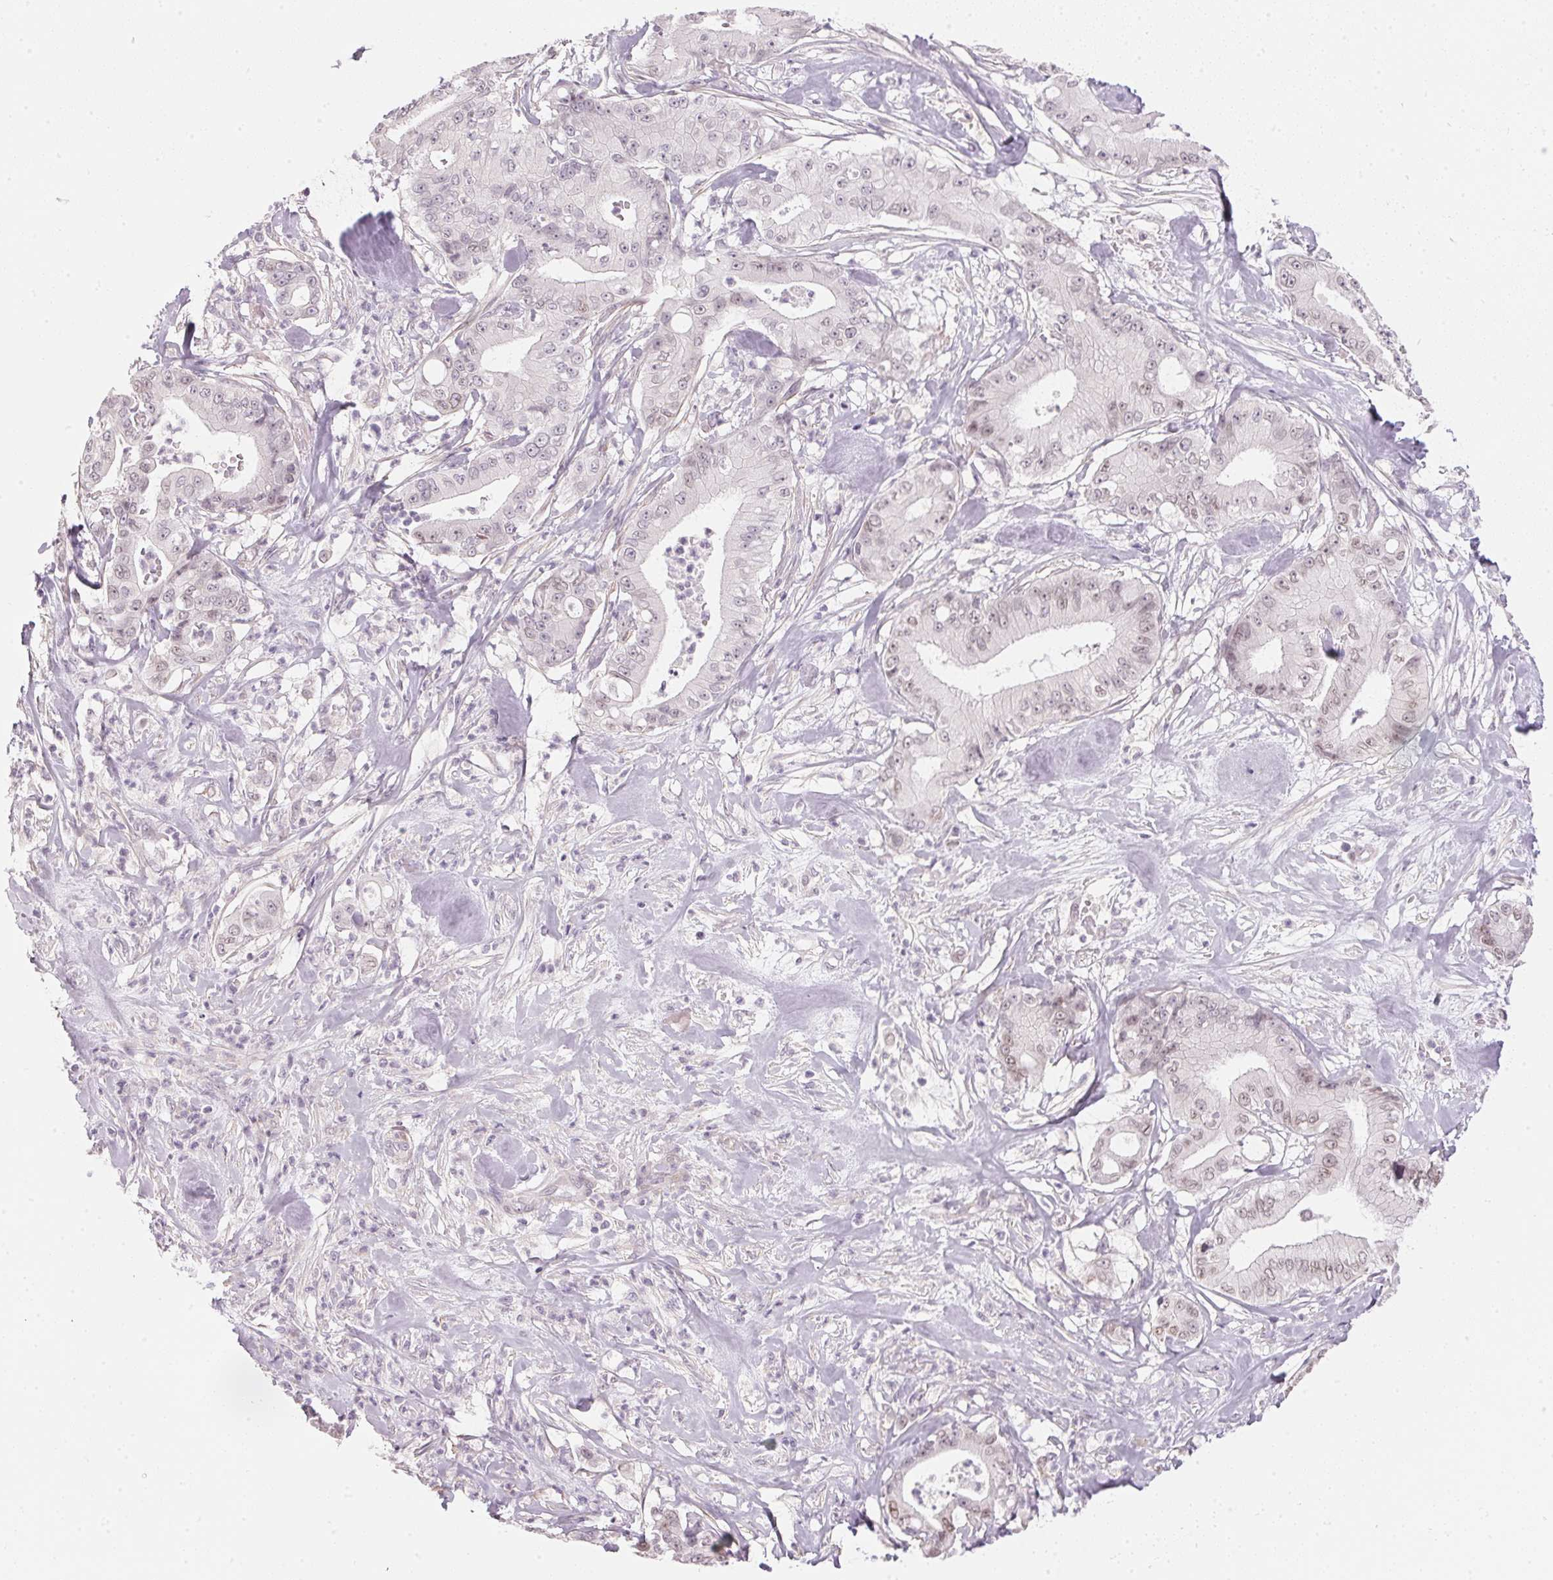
{"staining": {"intensity": "weak", "quantity": "25%-75%", "location": "nuclear"}, "tissue": "pancreatic cancer", "cell_type": "Tumor cells", "image_type": "cancer", "snomed": [{"axis": "morphology", "description": "Adenocarcinoma, NOS"}, {"axis": "topography", "description": "Pancreas"}], "caption": "Immunohistochemistry (IHC) histopathology image of neoplastic tissue: adenocarcinoma (pancreatic) stained using immunohistochemistry displays low levels of weak protein expression localized specifically in the nuclear of tumor cells, appearing as a nuclear brown color.", "gene": "GDAP1L1", "patient": {"sex": "male", "age": 71}}